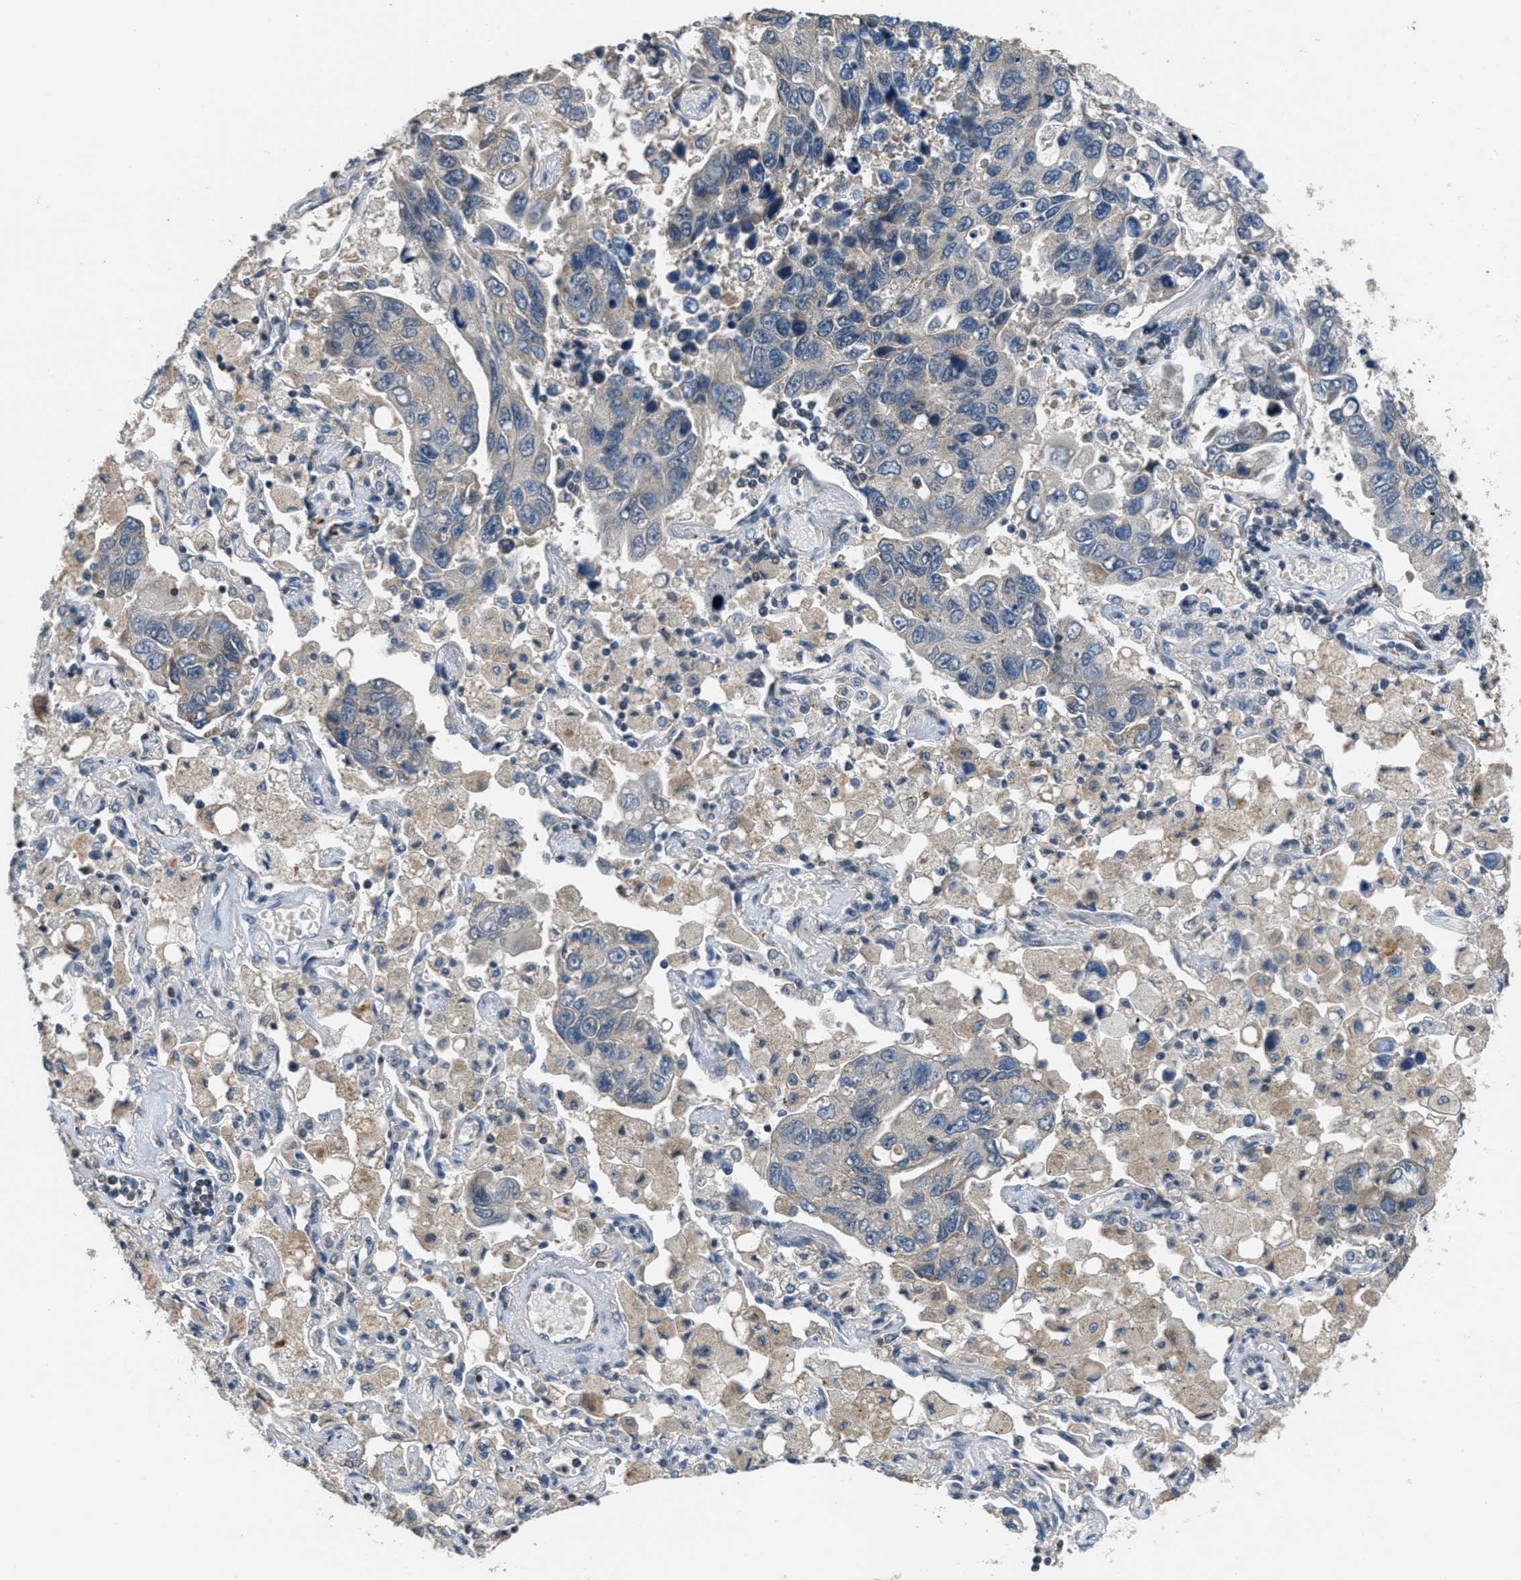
{"staining": {"intensity": "negative", "quantity": "none", "location": "none"}, "tissue": "lung cancer", "cell_type": "Tumor cells", "image_type": "cancer", "snomed": [{"axis": "morphology", "description": "Adenocarcinoma, NOS"}, {"axis": "topography", "description": "Lung"}], "caption": "Immunohistochemistry (IHC) image of neoplastic tissue: lung cancer stained with DAB shows no significant protein staining in tumor cells. The staining is performed using DAB brown chromogen with nuclei counter-stained in using hematoxylin.", "gene": "NAT1", "patient": {"sex": "male", "age": 64}}